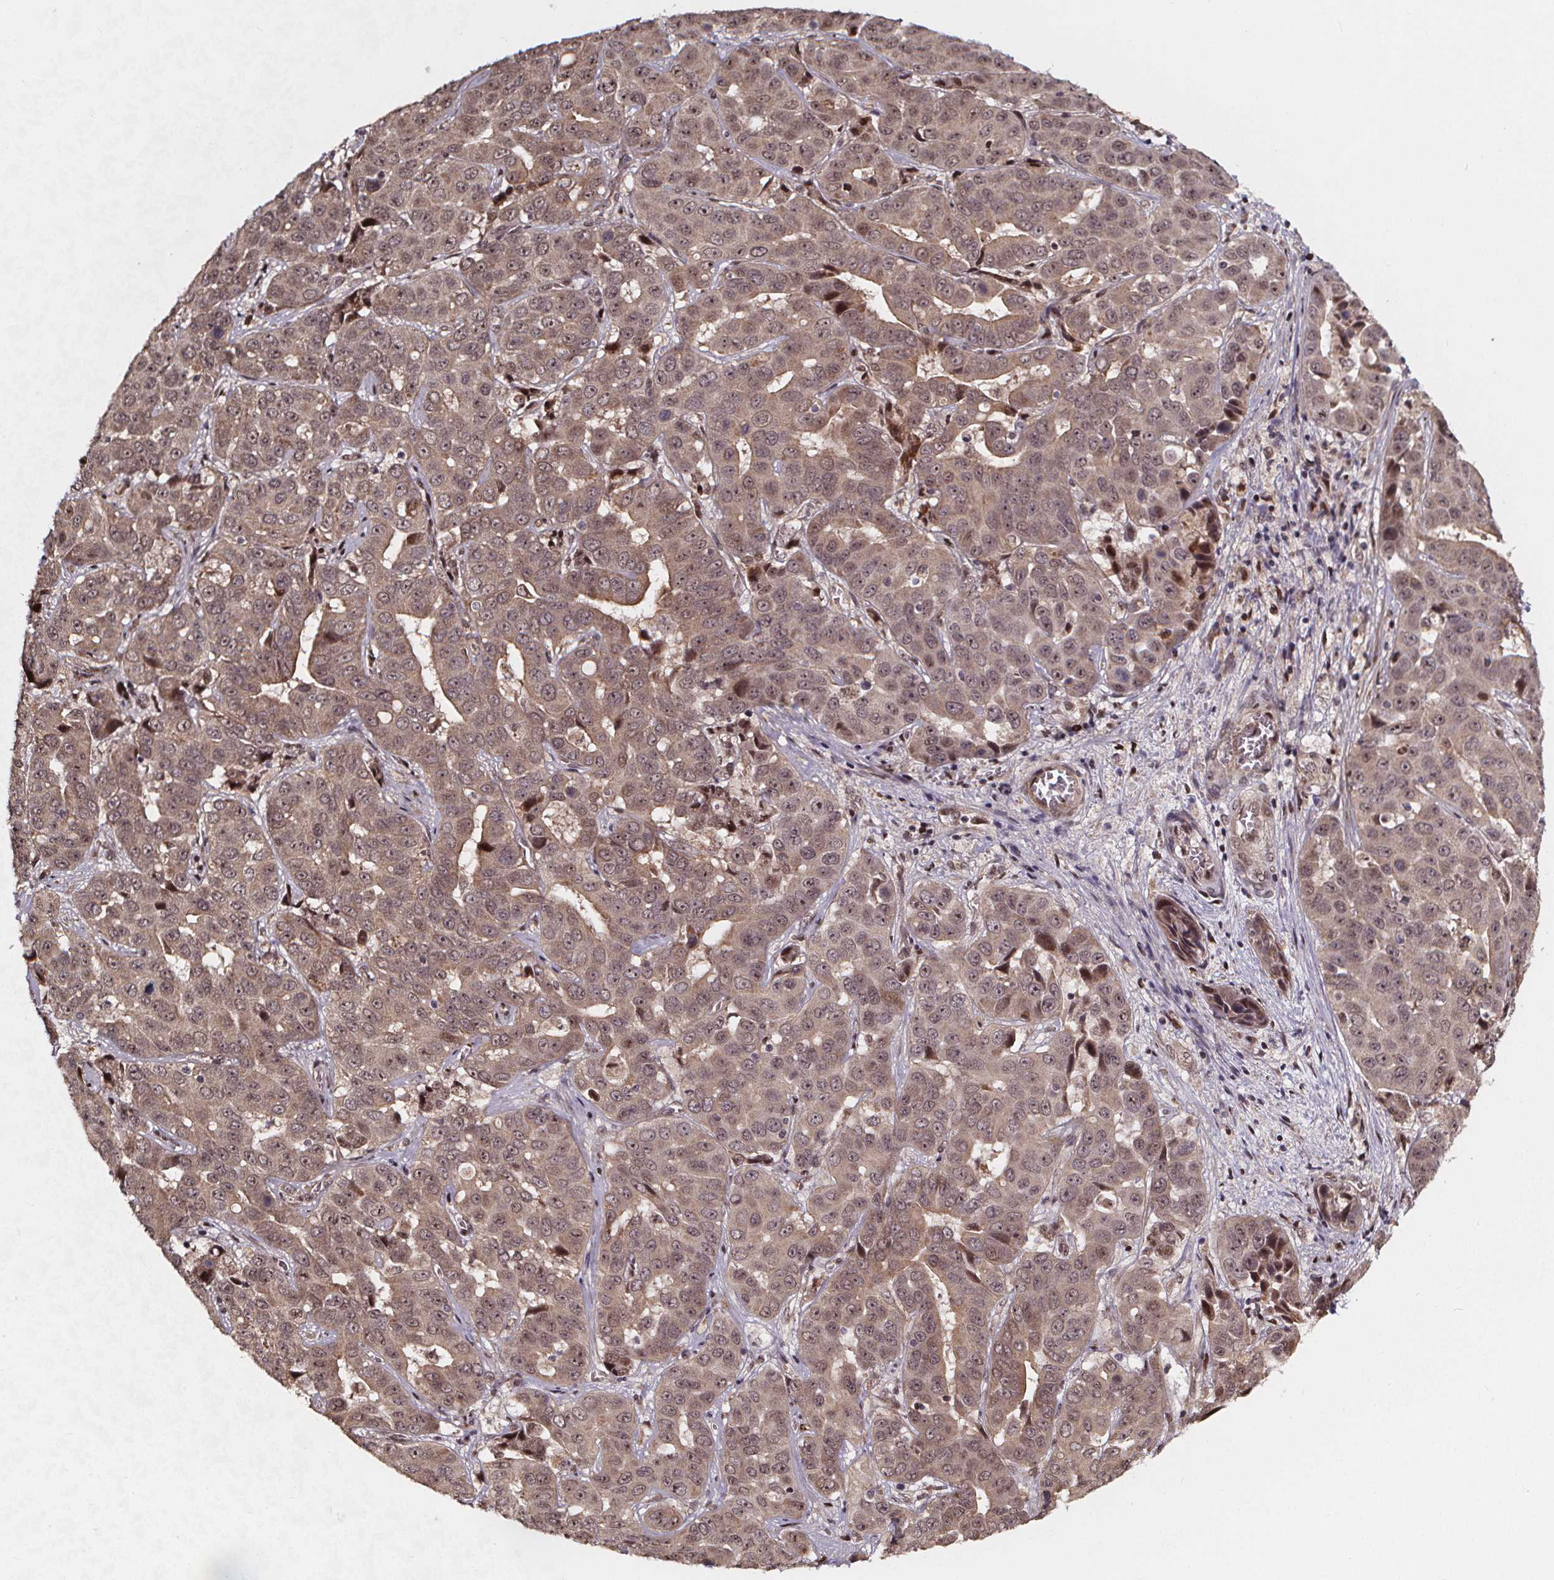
{"staining": {"intensity": "weak", "quantity": "25%-75%", "location": "cytoplasmic/membranous,nuclear"}, "tissue": "liver cancer", "cell_type": "Tumor cells", "image_type": "cancer", "snomed": [{"axis": "morphology", "description": "Cholangiocarcinoma"}, {"axis": "topography", "description": "Liver"}], "caption": "The histopathology image shows immunohistochemical staining of cholangiocarcinoma (liver). There is weak cytoplasmic/membranous and nuclear staining is identified in about 25%-75% of tumor cells. (brown staining indicates protein expression, while blue staining denotes nuclei).", "gene": "DDIT3", "patient": {"sex": "female", "age": 52}}